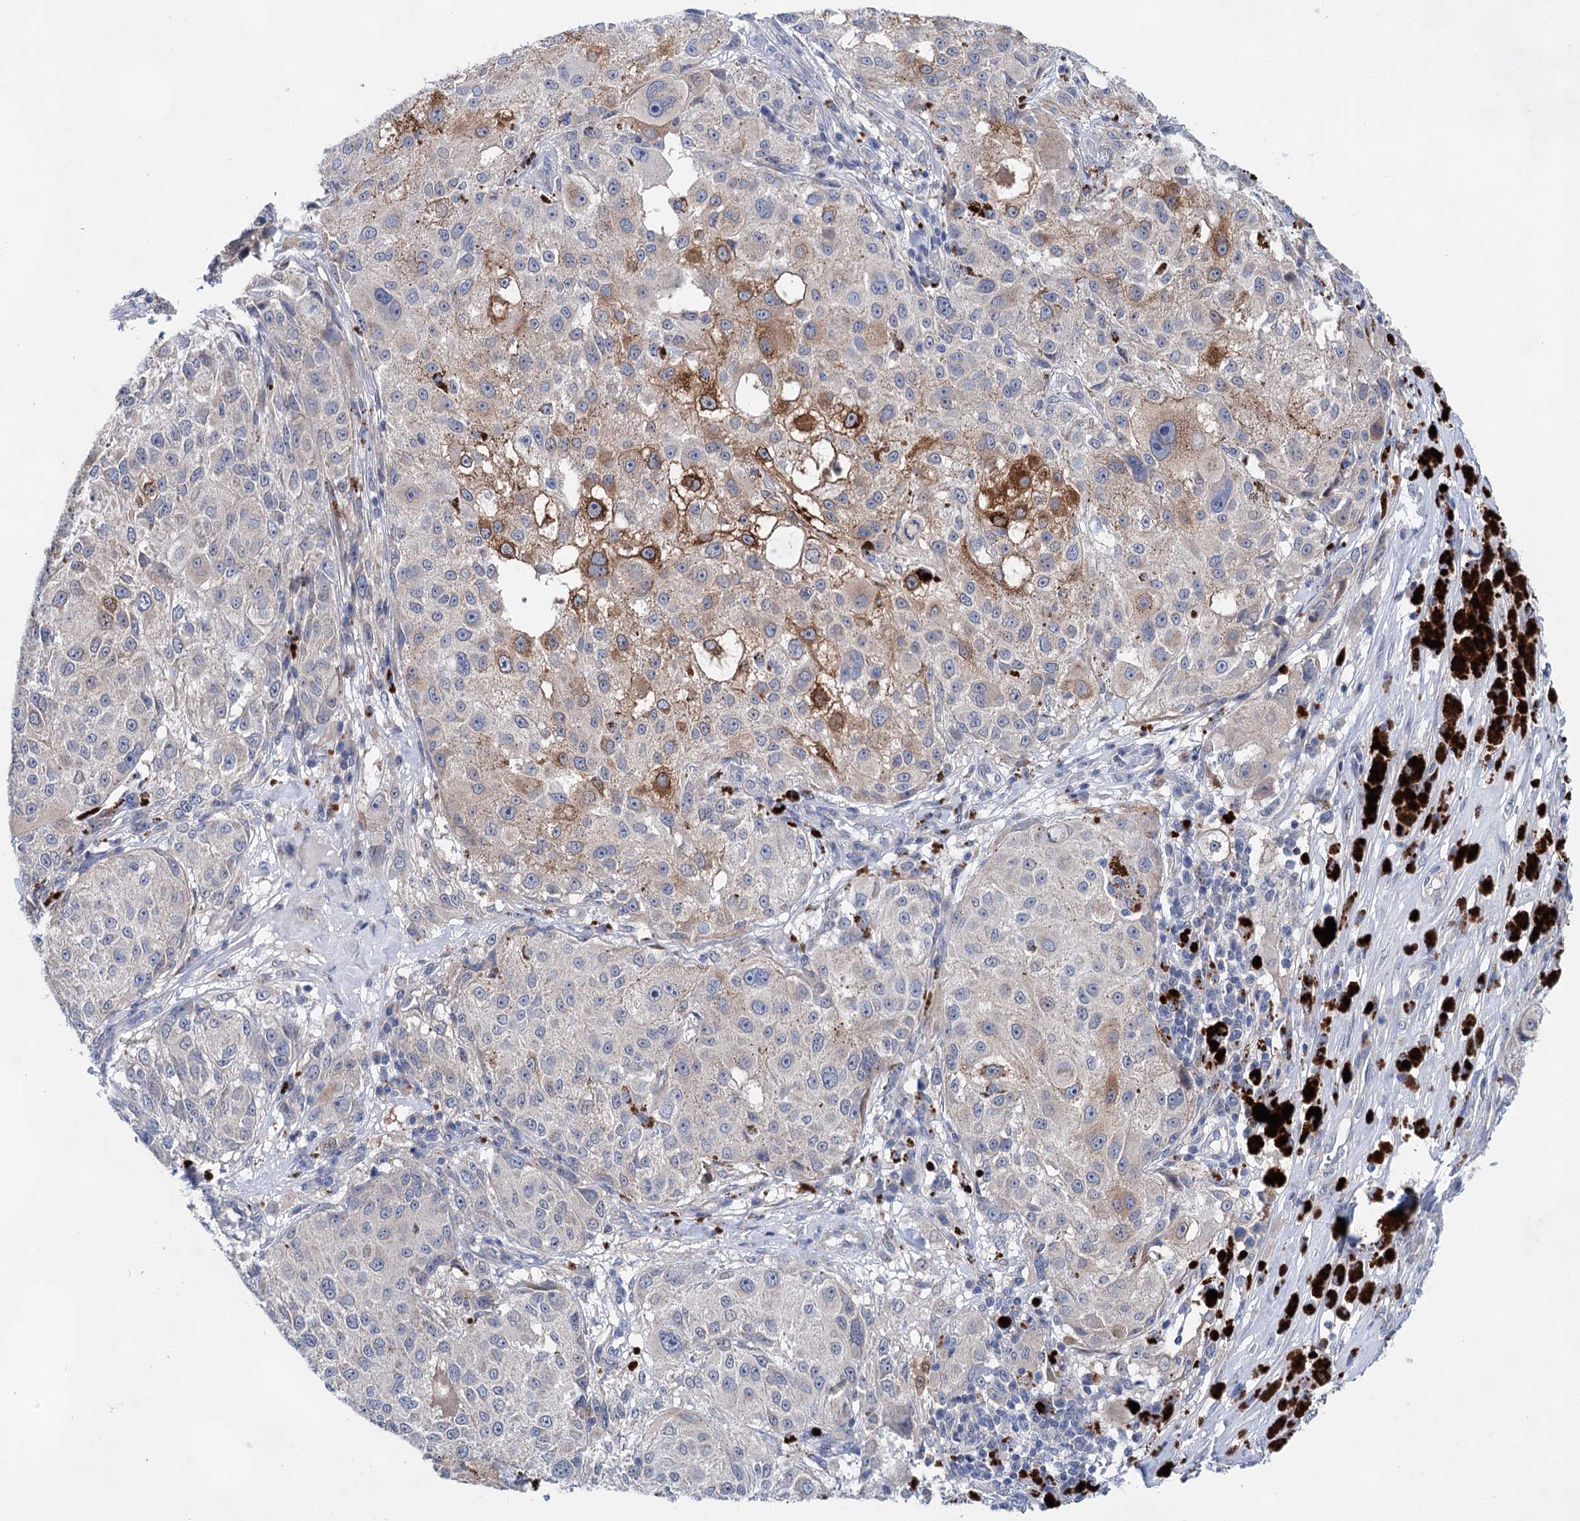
{"staining": {"intensity": "moderate", "quantity": "<25%", "location": "cytoplasmic/membranous"}, "tissue": "melanoma", "cell_type": "Tumor cells", "image_type": "cancer", "snomed": [{"axis": "morphology", "description": "Necrosis, NOS"}, {"axis": "morphology", "description": "Malignant melanoma, NOS"}, {"axis": "topography", "description": "Skin"}], "caption": "Immunohistochemistry histopathology image of neoplastic tissue: melanoma stained using IHC shows low levels of moderate protein expression localized specifically in the cytoplasmic/membranous of tumor cells, appearing as a cytoplasmic/membranous brown color.", "gene": "MORN3", "patient": {"sex": "female", "age": 87}}